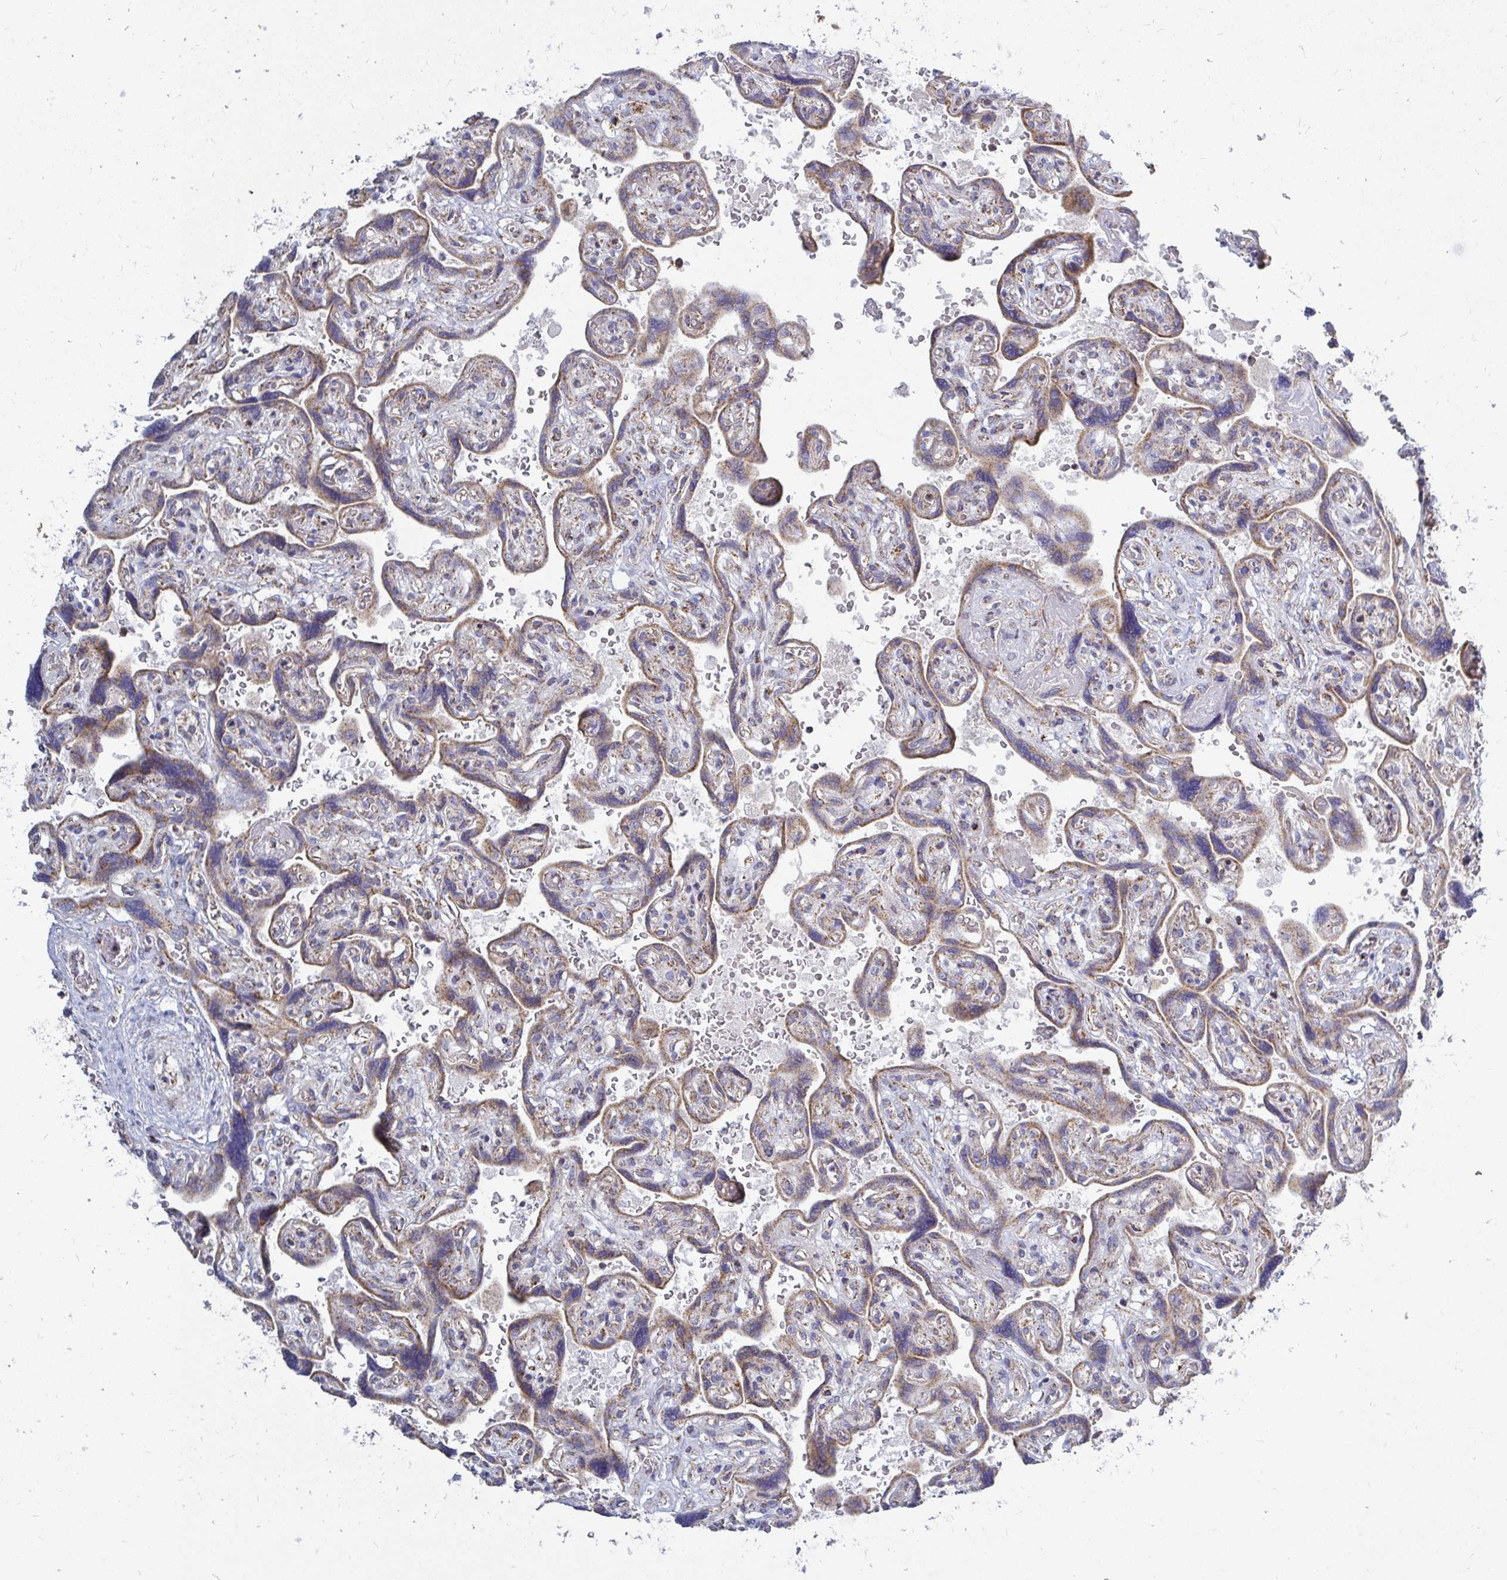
{"staining": {"intensity": "weak", "quantity": ">75%", "location": "cytoplasmic/membranous"}, "tissue": "placenta", "cell_type": "Decidual cells", "image_type": "normal", "snomed": [{"axis": "morphology", "description": "Normal tissue, NOS"}, {"axis": "topography", "description": "Placenta"}], "caption": "An image of placenta stained for a protein exhibits weak cytoplasmic/membranous brown staining in decidual cells.", "gene": "OR10R2", "patient": {"sex": "female", "age": 32}}